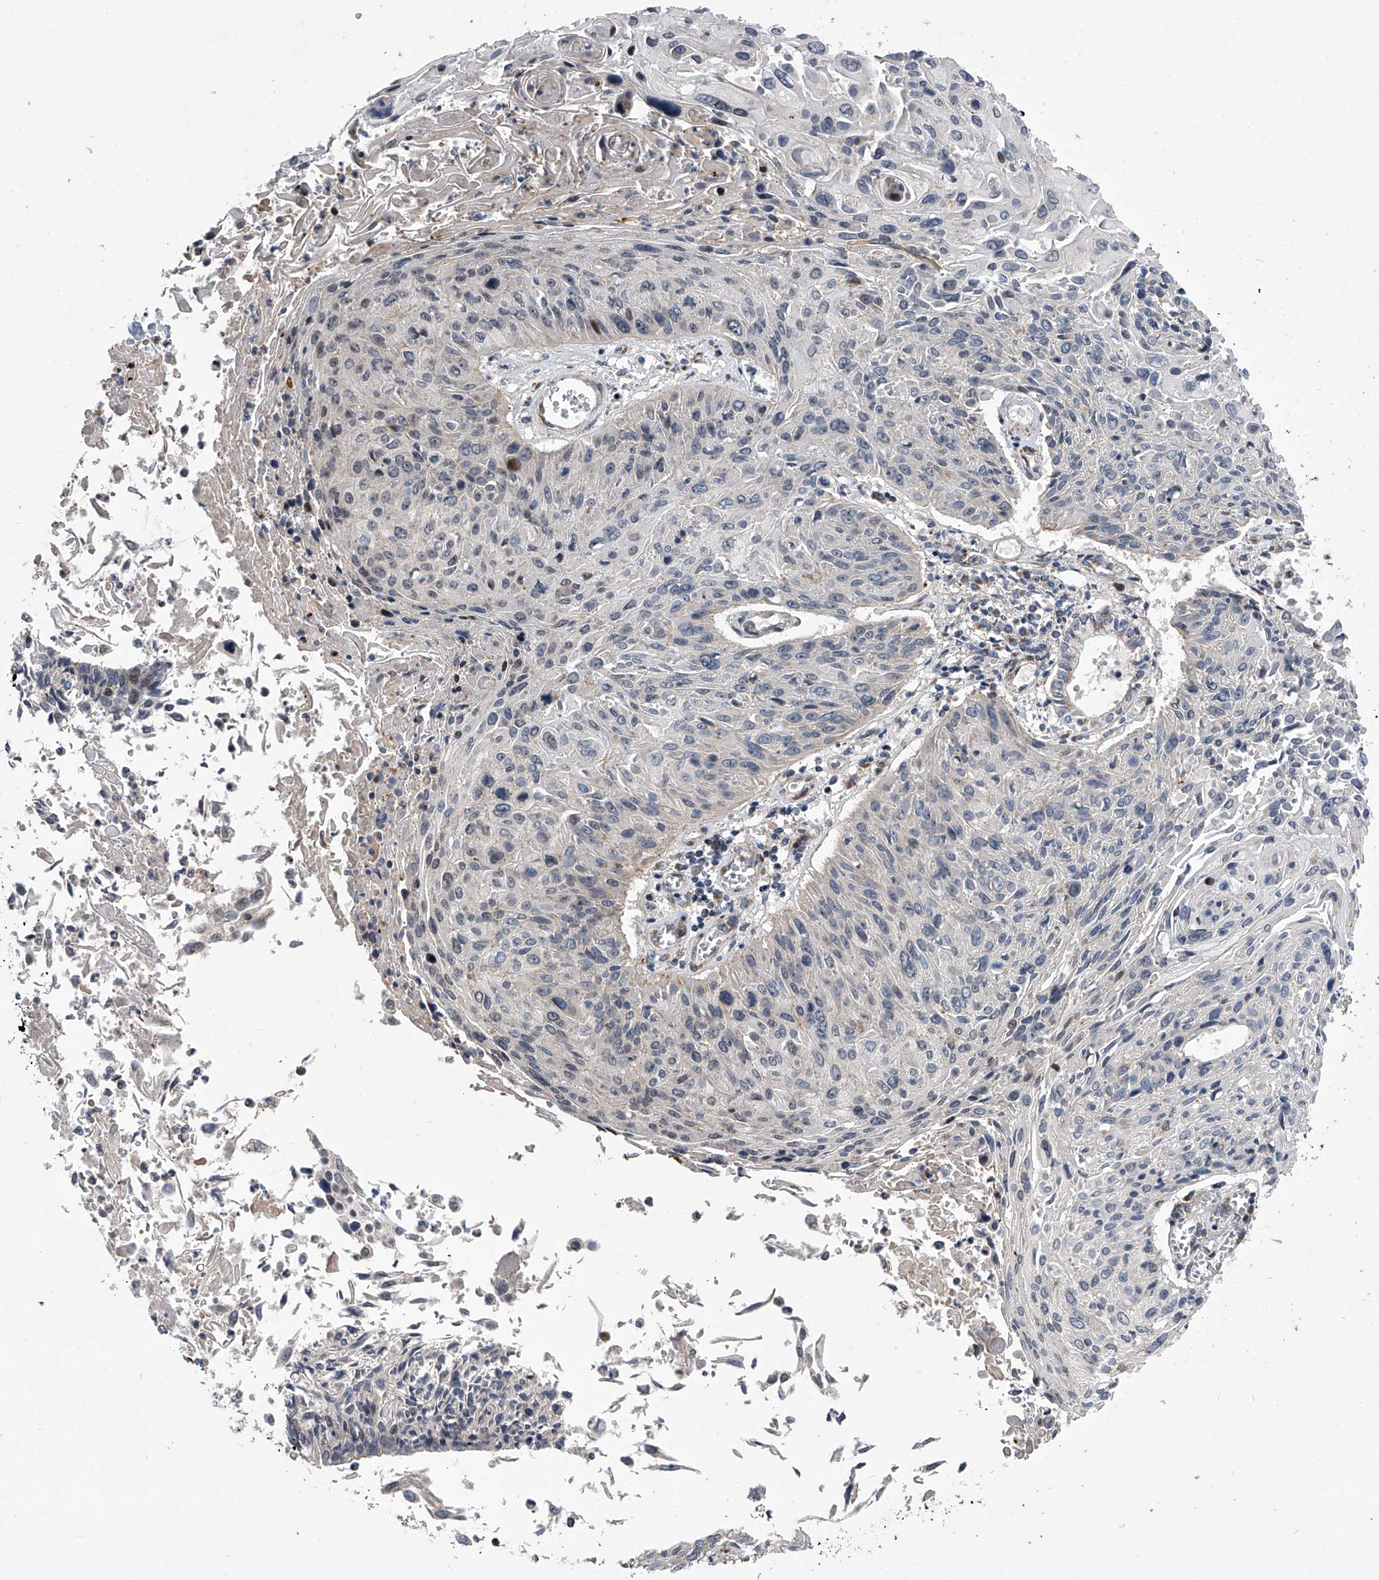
{"staining": {"intensity": "negative", "quantity": "none", "location": "none"}, "tissue": "cervical cancer", "cell_type": "Tumor cells", "image_type": "cancer", "snomed": [{"axis": "morphology", "description": "Squamous cell carcinoma, NOS"}, {"axis": "topography", "description": "Cervix"}], "caption": "DAB immunohistochemical staining of human cervical cancer (squamous cell carcinoma) displays no significant positivity in tumor cells.", "gene": "DLGAP2", "patient": {"sex": "female", "age": 51}}